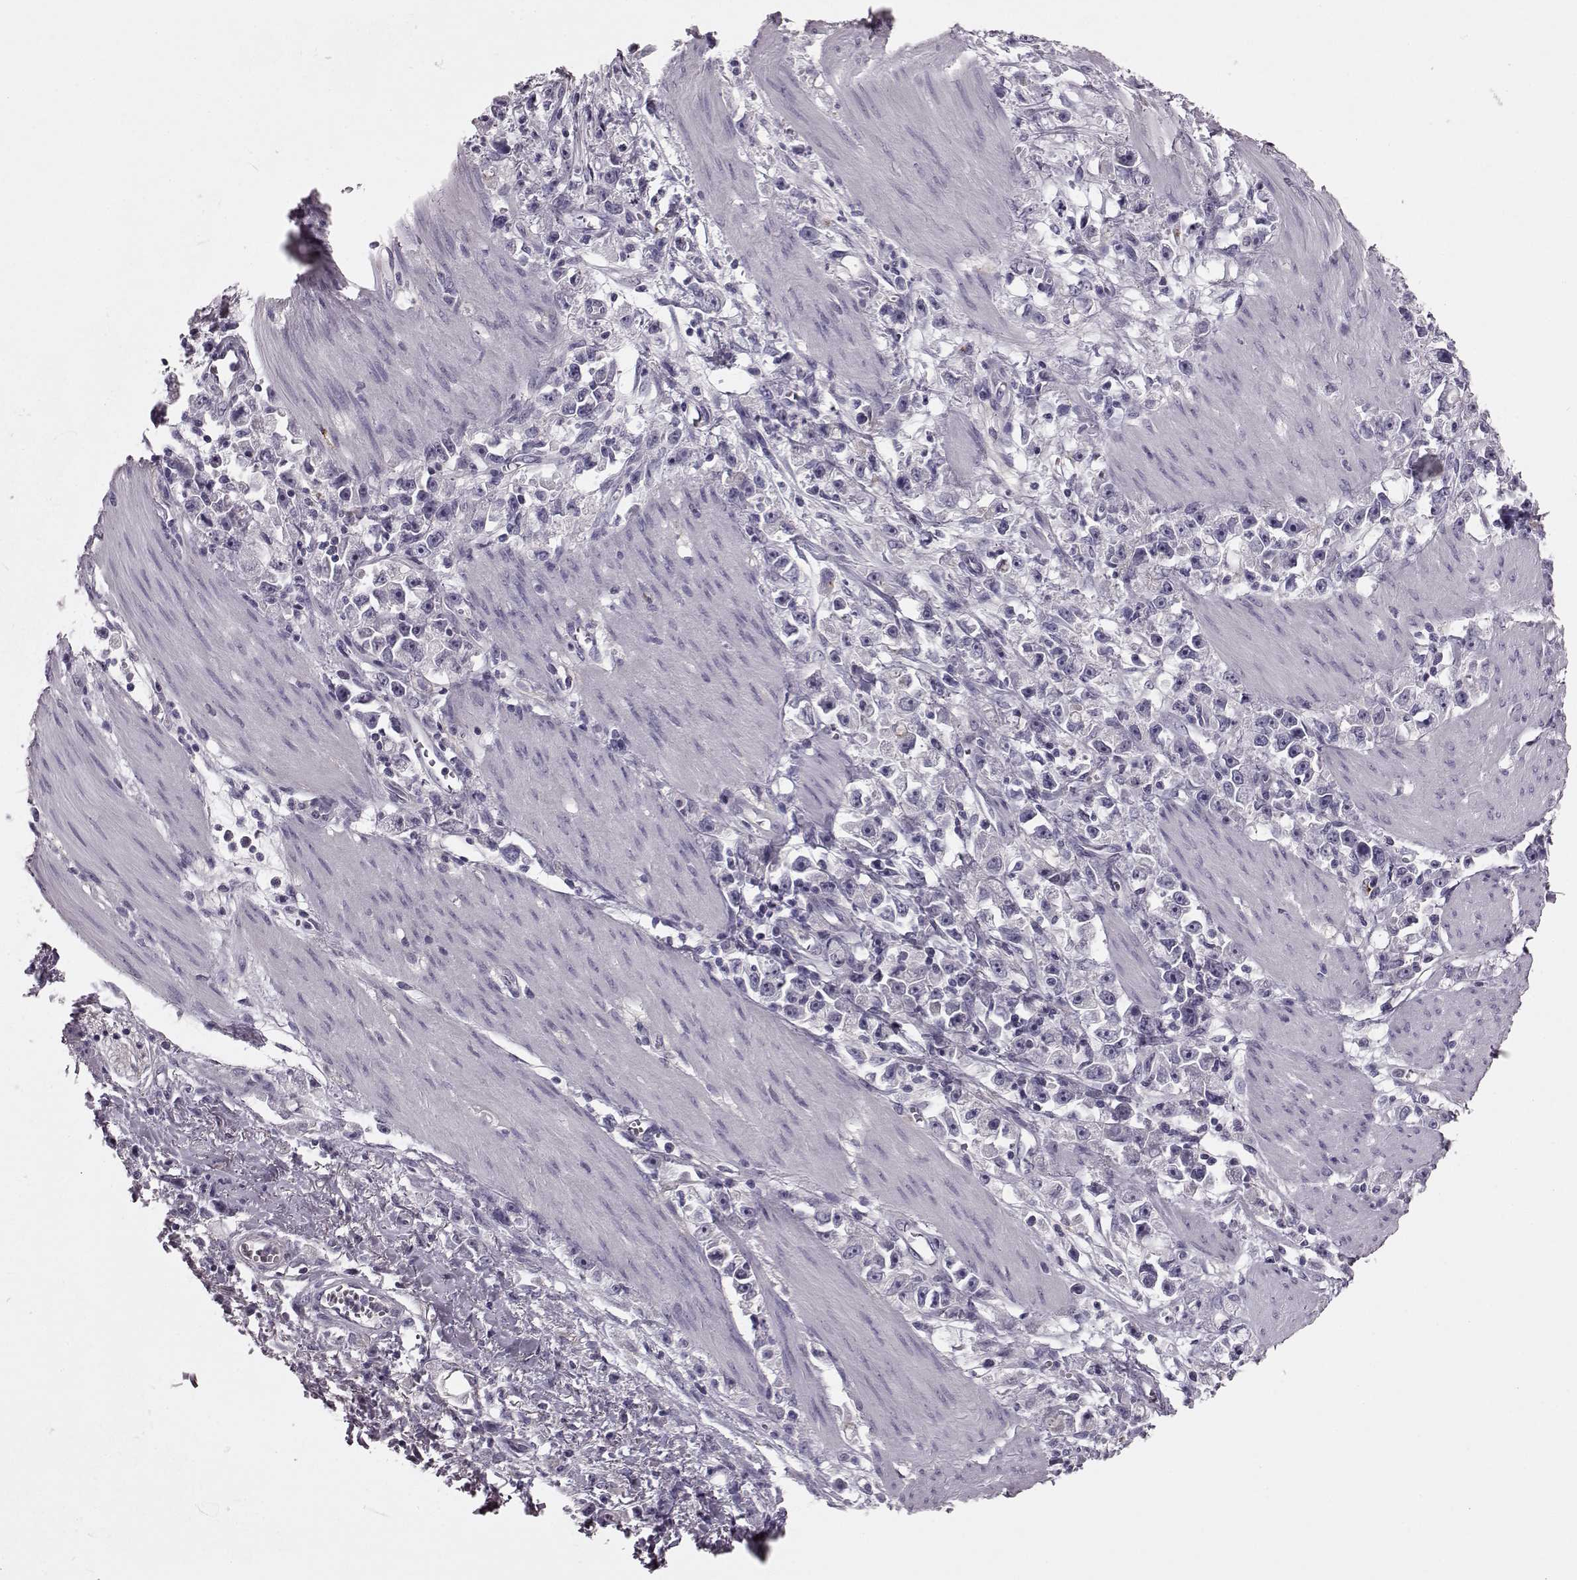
{"staining": {"intensity": "negative", "quantity": "none", "location": "none"}, "tissue": "stomach cancer", "cell_type": "Tumor cells", "image_type": "cancer", "snomed": [{"axis": "morphology", "description": "Adenocarcinoma, NOS"}, {"axis": "topography", "description": "Stomach"}], "caption": "High magnification brightfield microscopy of adenocarcinoma (stomach) stained with DAB (brown) and counterstained with hematoxylin (blue): tumor cells show no significant staining. (DAB (3,3'-diaminobenzidine) immunohistochemistry with hematoxylin counter stain).", "gene": "SNTG1", "patient": {"sex": "female", "age": 59}}